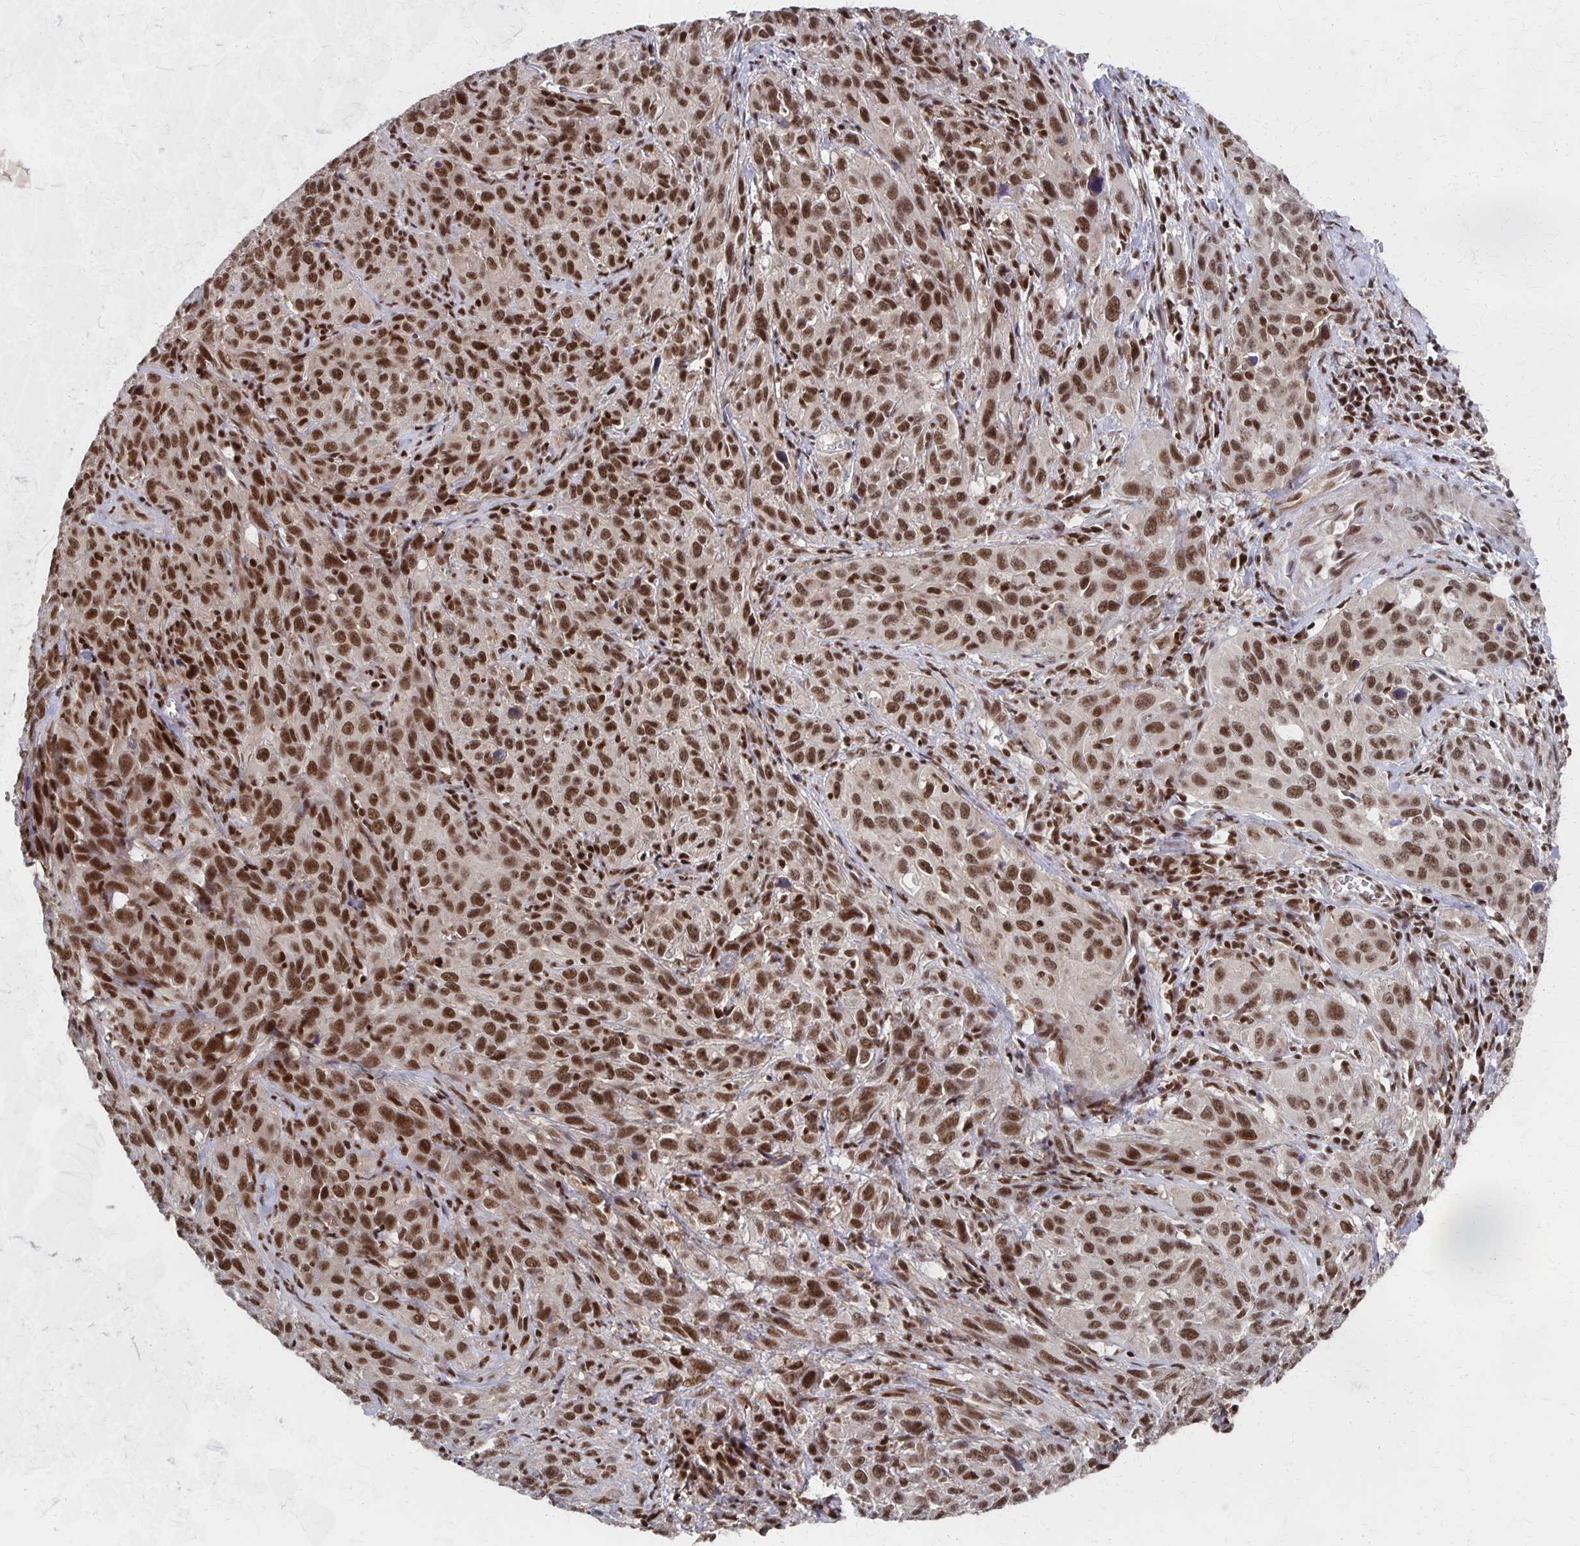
{"staining": {"intensity": "moderate", "quantity": ">75%", "location": "nuclear"}, "tissue": "cervical cancer", "cell_type": "Tumor cells", "image_type": "cancer", "snomed": [{"axis": "morphology", "description": "Squamous cell carcinoma, NOS"}, {"axis": "topography", "description": "Cervix"}], "caption": "An image of squamous cell carcinoma (cervical) stained for a protein reveals moderate nuclear brown staining in tumor cells.", "gene": "GTF2B", "patient": {"sex": "female", "age": 51}}